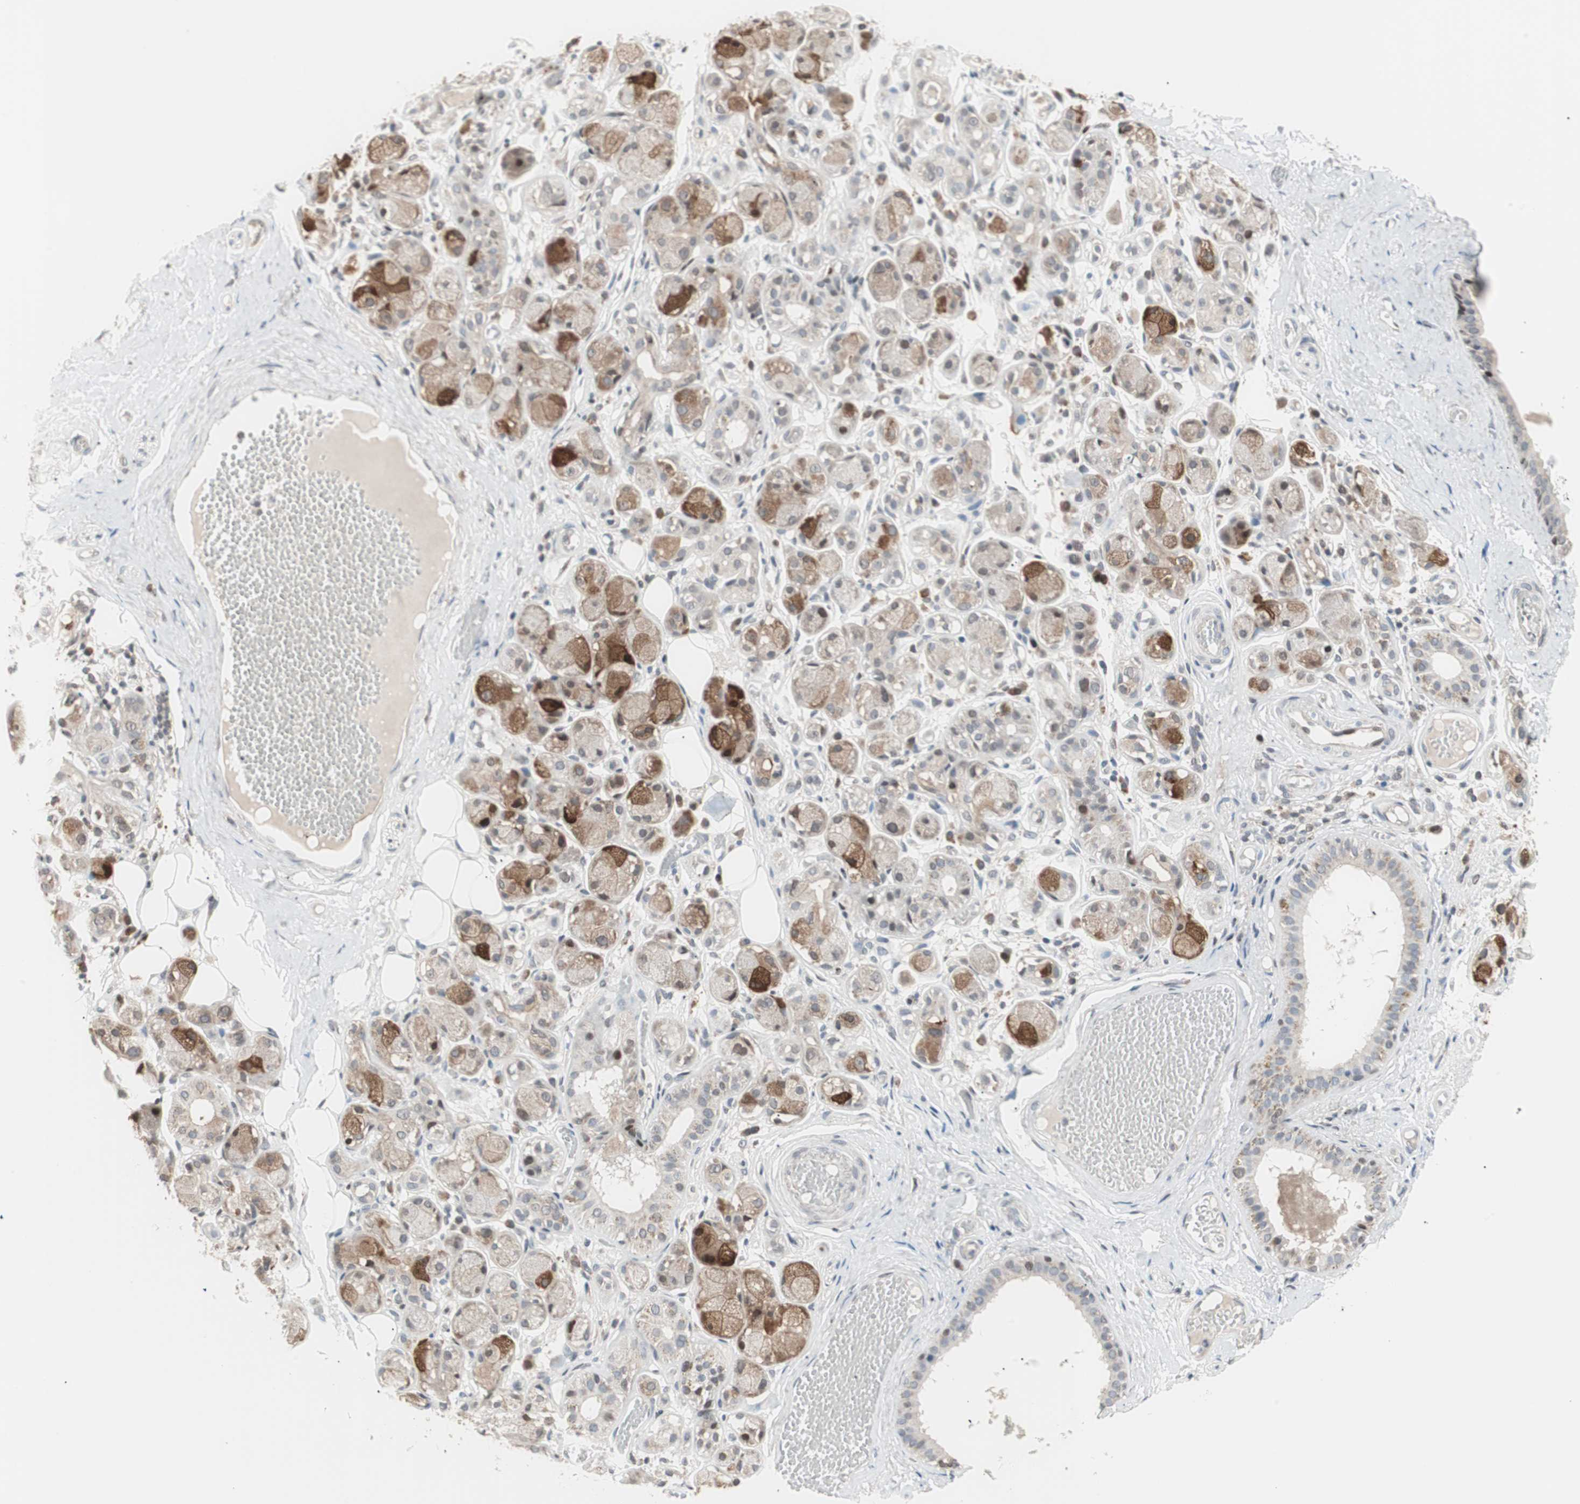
{"staining": {"intensity": "negative", "quantity": "none", "location": "none"}, "tissue": "adipose tissue", "cell_type": "Adipocytes", "image_type": "normal", "snomed": [{"axis": "morphology", "description": "Normal tissue, NOS"}, {"axis": "morphology", "description": "Inflammation, NOS"}, {"axis": "topography", "description": "Vascular tissue"}, {"axis": "topography", "description": "Salivary gland"}], "caption": "This is an IHC photomicrograph of unremarkable human adipose tissue. There is no staining in adipocytes.", "gene": "POLH", "patient": {"sex": "female", "age": 75}}